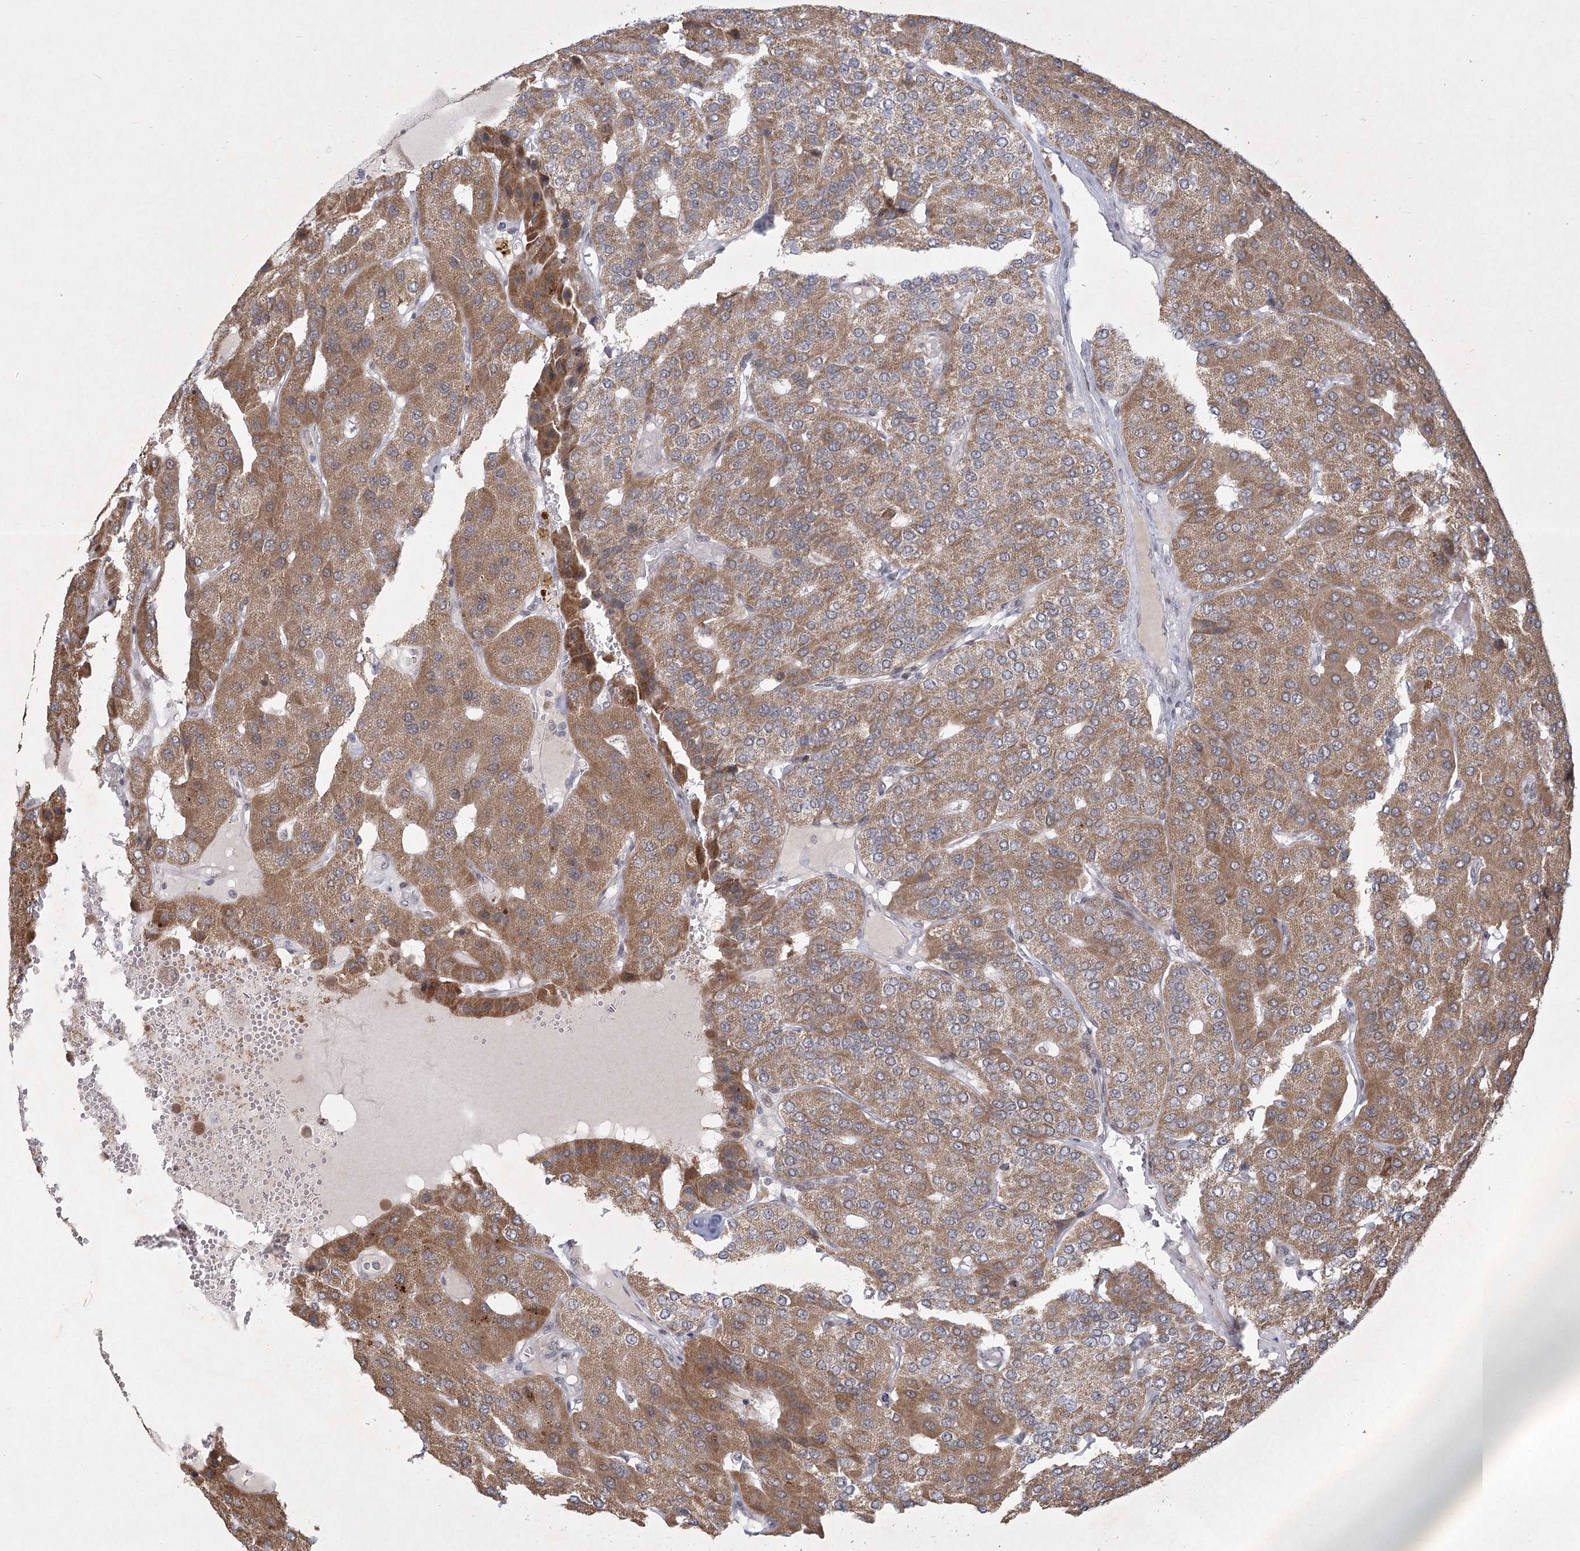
{"staining": {"intensity": "moderate", "quantity": ">75%", "location": "cytoplasmic/membranous"}, "tissue": "parathyroid gland", "cell_type": "Glandular cells", "image_type": "normal", "snomed": [{"axis": "morphology", "description": "Normal tissue, NOS"}, {"axis": "morphology", "description": "Adenoma, NOS"}, {"axis": "topography", "description": "Parathyroid gland"}], "caption": "Moderate cytoplasmic/membranous expression for a protein is identified in about >75% of glandular cells of normal parathyroid gland using immunohistochemistry.", "gene": "CIB4", "patient": {"sex": "female", "age": 86}}